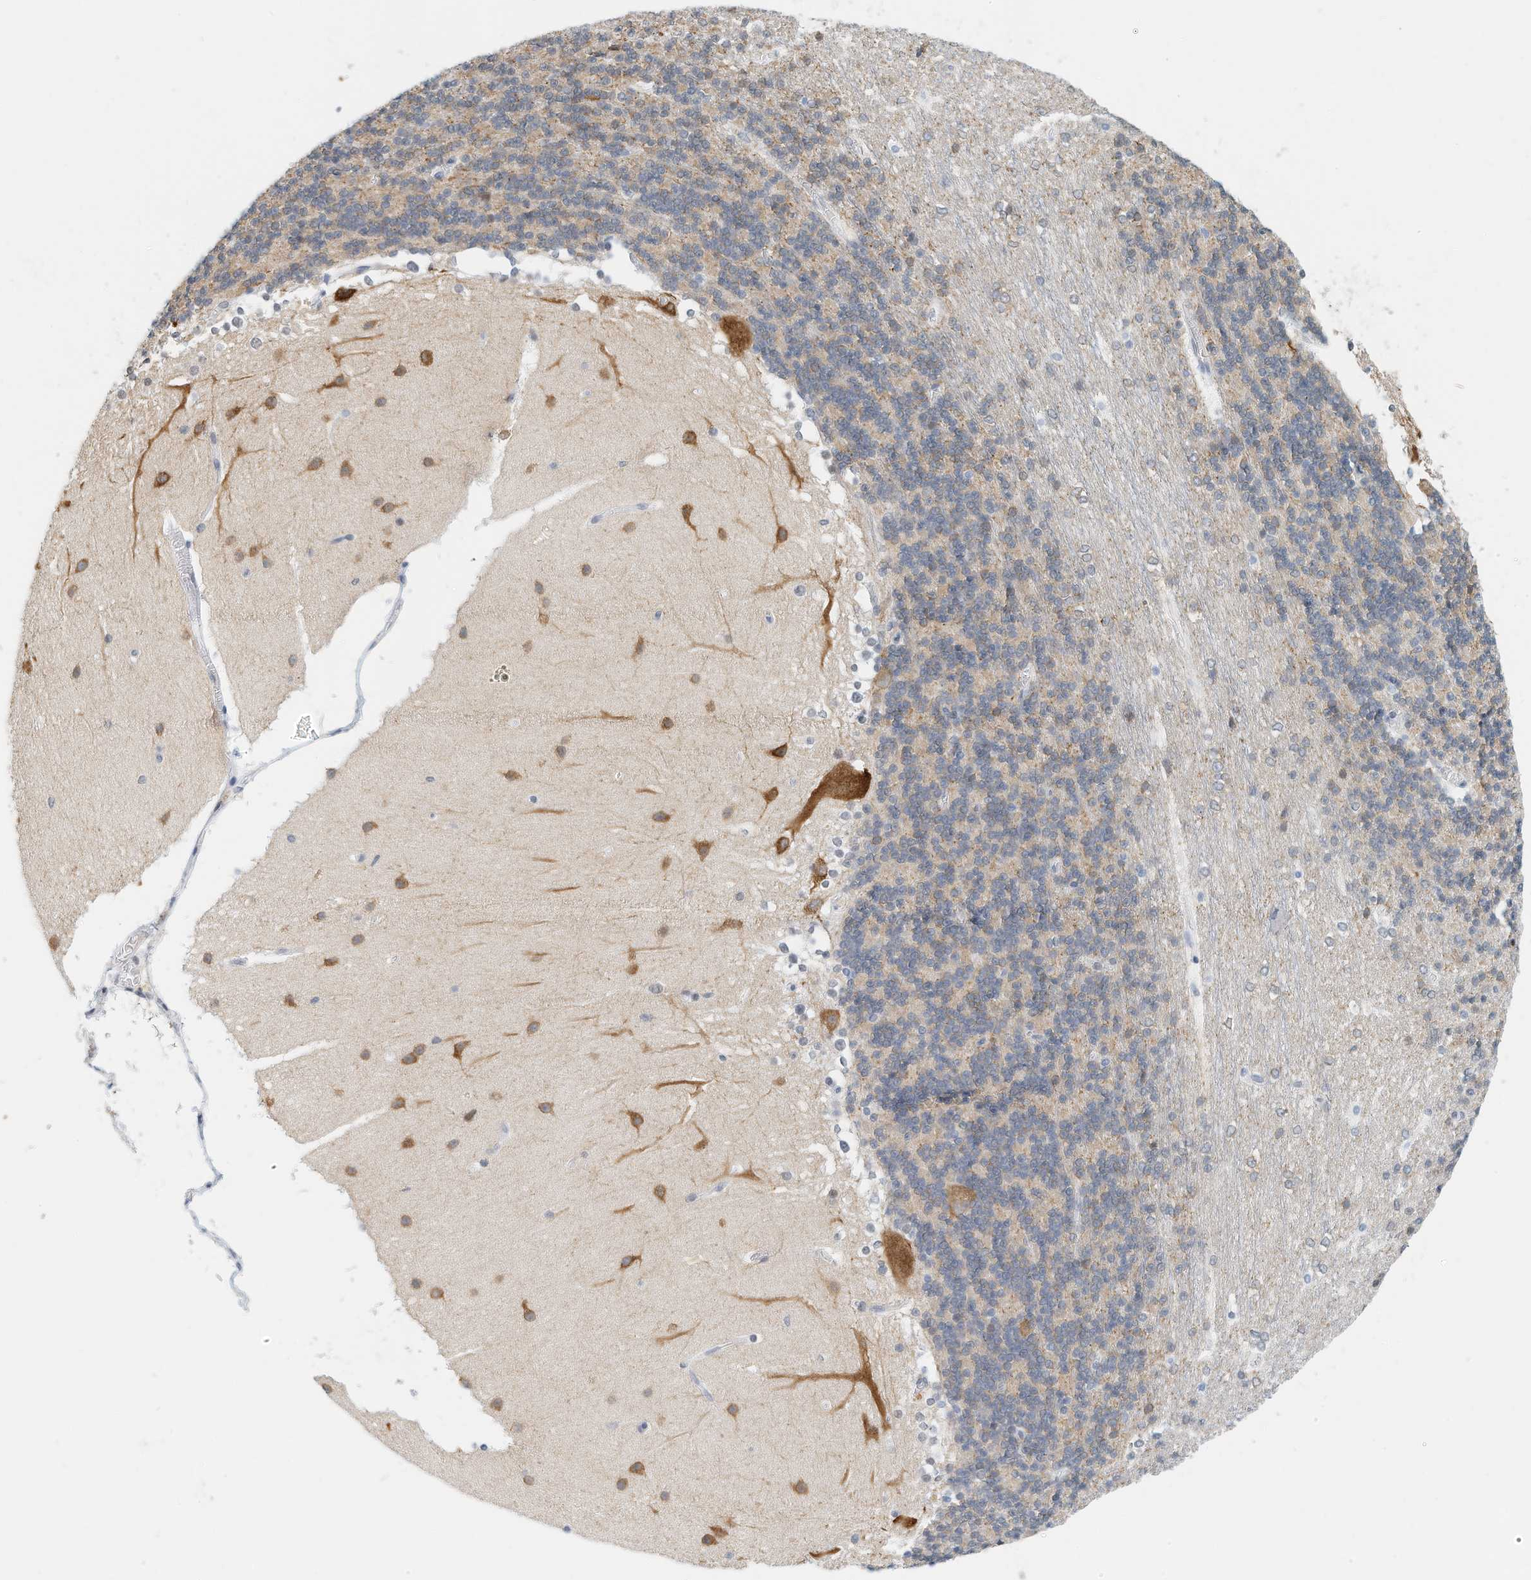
{"staining": {"intensity": "weak", "quantity": "25%-75%", "location": "nuclear"}, "tissue": "cerebellum", "cell_type": "Cells in granular layer", "image_type": "normal", "snomed": [{"axis": "morphology", "description": "Normal tissue, NOS"}, {"axis": "topography", "description": "Cerebellum"}], "caption": "Weak nuclear expression for a protein is appreciated in approximately 25%-75% of cells in granular layer of benign cerebellum using immunohistochemistry (IHC).", "gene": "ARHGAP28", "patient": {"sex": "female", "age": 19}}